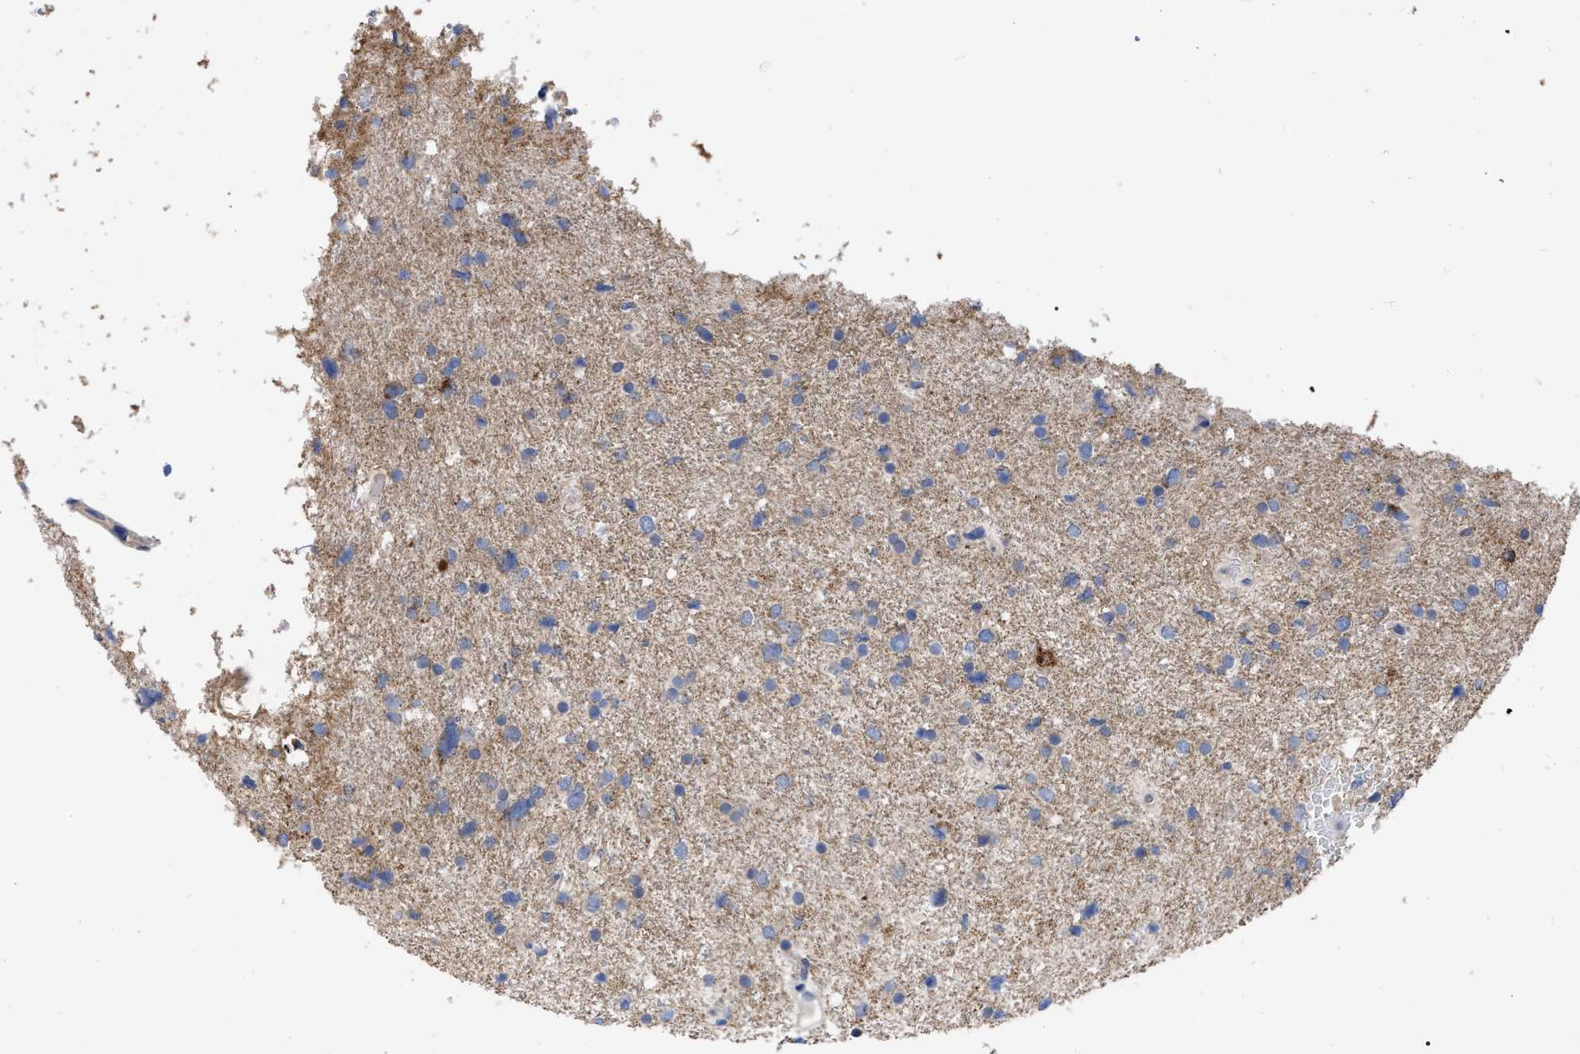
{"staining": {"intensity": "weak", "quantity": "25%-75%", "location": "cytoplasmic/membranous"}, "tissue": "glioma", "cell_type": "Tumor cells", "image_type": "cancer", "snomed": [{"axis": "morphology", "description": "Glioma, malignant, Low grade"}, {"axis": "topography", "description": "Brain"}], "caption": "Glioma stained for a protein displays weak cytoplasmic/membranous positivity in tumor cells.", "gene": "CDKN2C", "patient": {"sex": "female", "age": 37}}